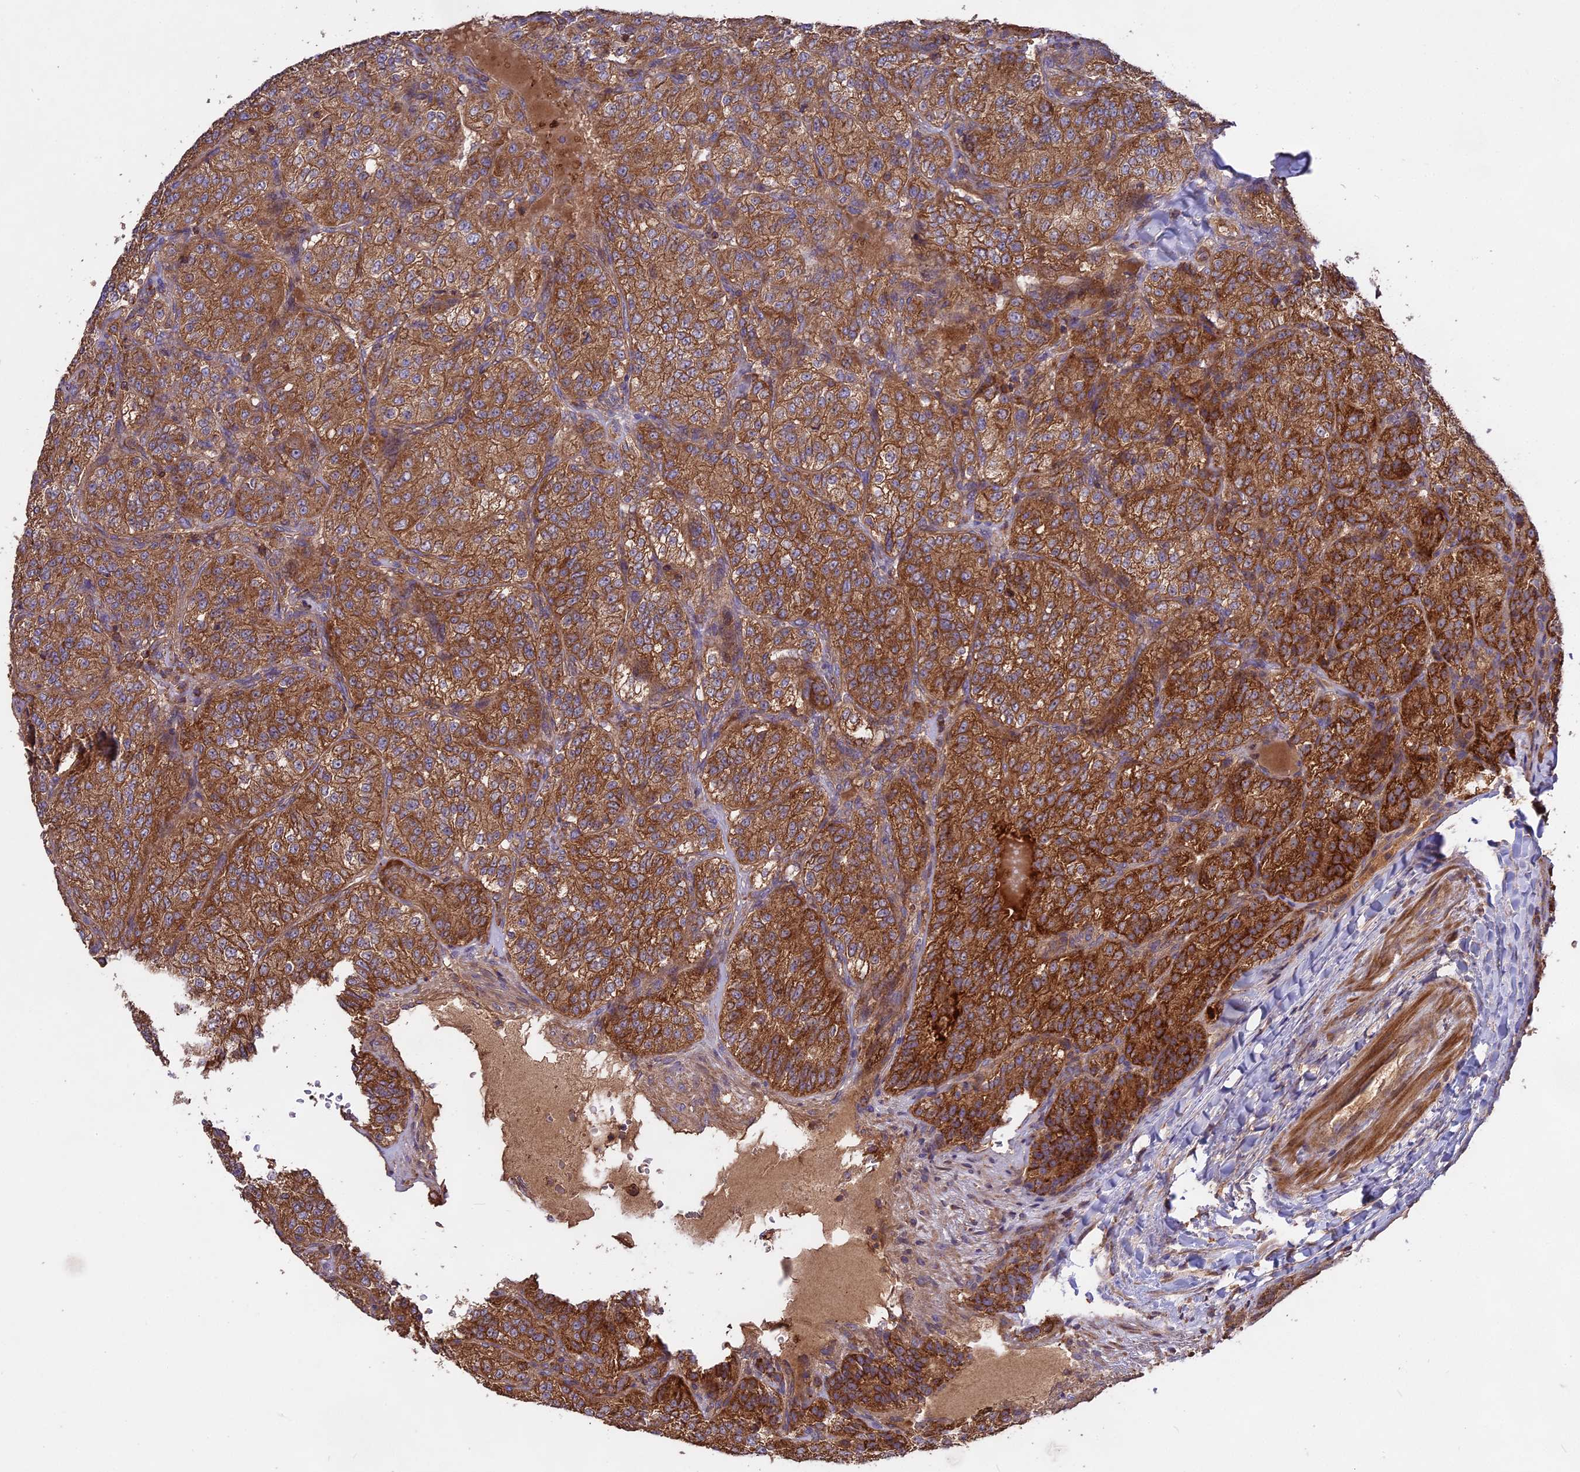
{"staining": {"intensity": "strong", "quantity": ">75%", "location": "cytoplasmic/membranous"}, "tissue": "renal cancer", "cell_type": "Tumor cells", "image_type": "cancer", "snomed": [{"axis": "morphology", "description": "Adenocarcinoma, NOS"}, {"axis": "topography", "description": "Kidney"}], "caption": "Renal cancer (adenocarcinoma) was stained to show a protein in brown. There is high levels of strong cytoplasmic/membranous staining in about >75% of tumor cells. (IHC, brightfield microscopy, high magnification).", "gene": "NUDT8", "patient": {"sex": "female", "age": 63}}